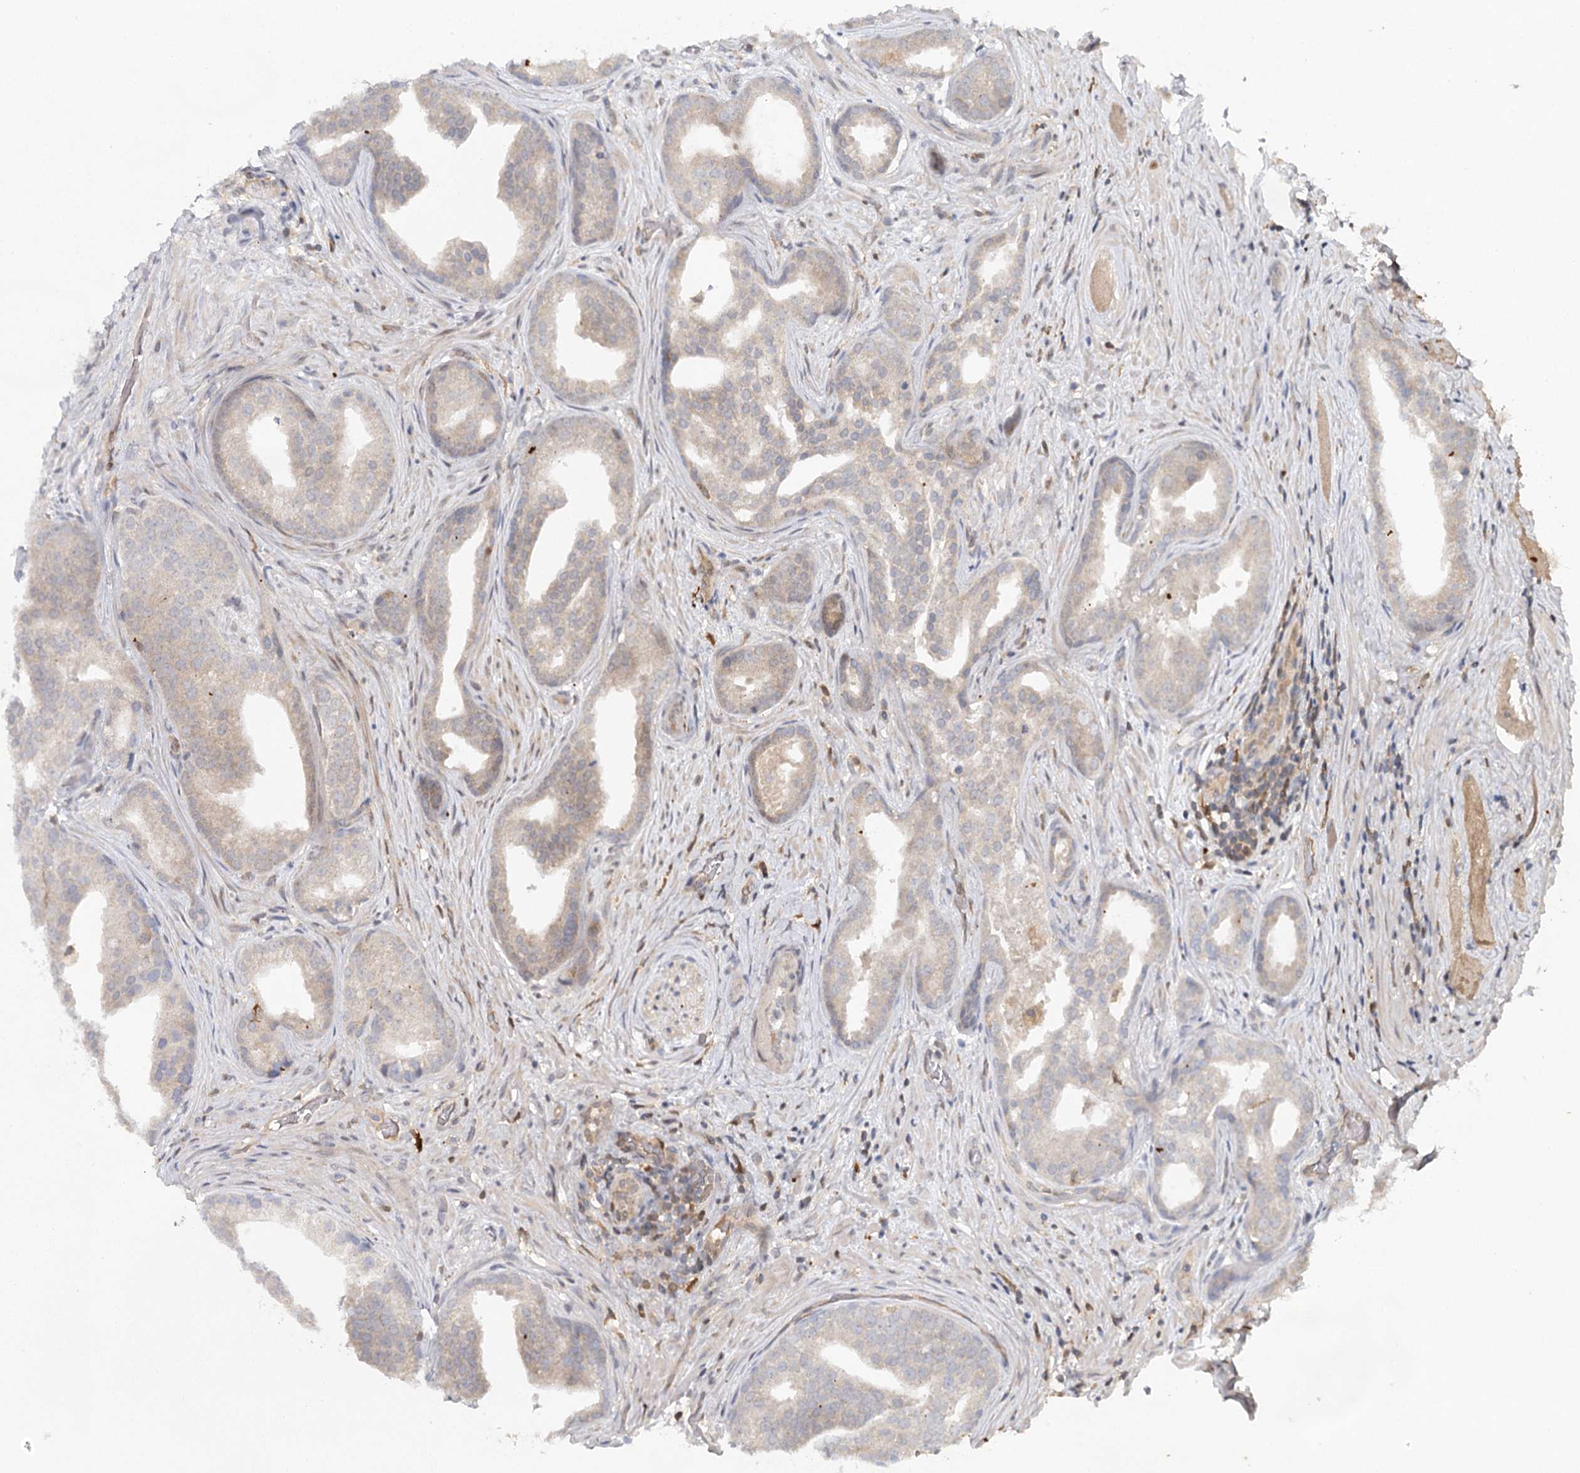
{"staining": {"intensity": "weak", "quantity": "25%-75%", "location": "cytoplasmic/membranous"}, "tissue": "prostate cancer", "cell_type": "Tumor cells", "image_type": "cancer", "snomed": [{"axis": "morphology", "description": "Adenocarcinoma, Low grade"}, {"axis": "topography", "description": "Prostate"}], "caption": "Immunohistochemical staining of low-grade adenocarcinoma (prostate) exhibits weak cytoplasmic/membranous protein positivity in approximately 25%-75% of tumor cells. (Brightfield microscopy of DAB IHC at high magnification).", "gene": "SLC41A2", "patient": {"sex": "male", "age": 71}}